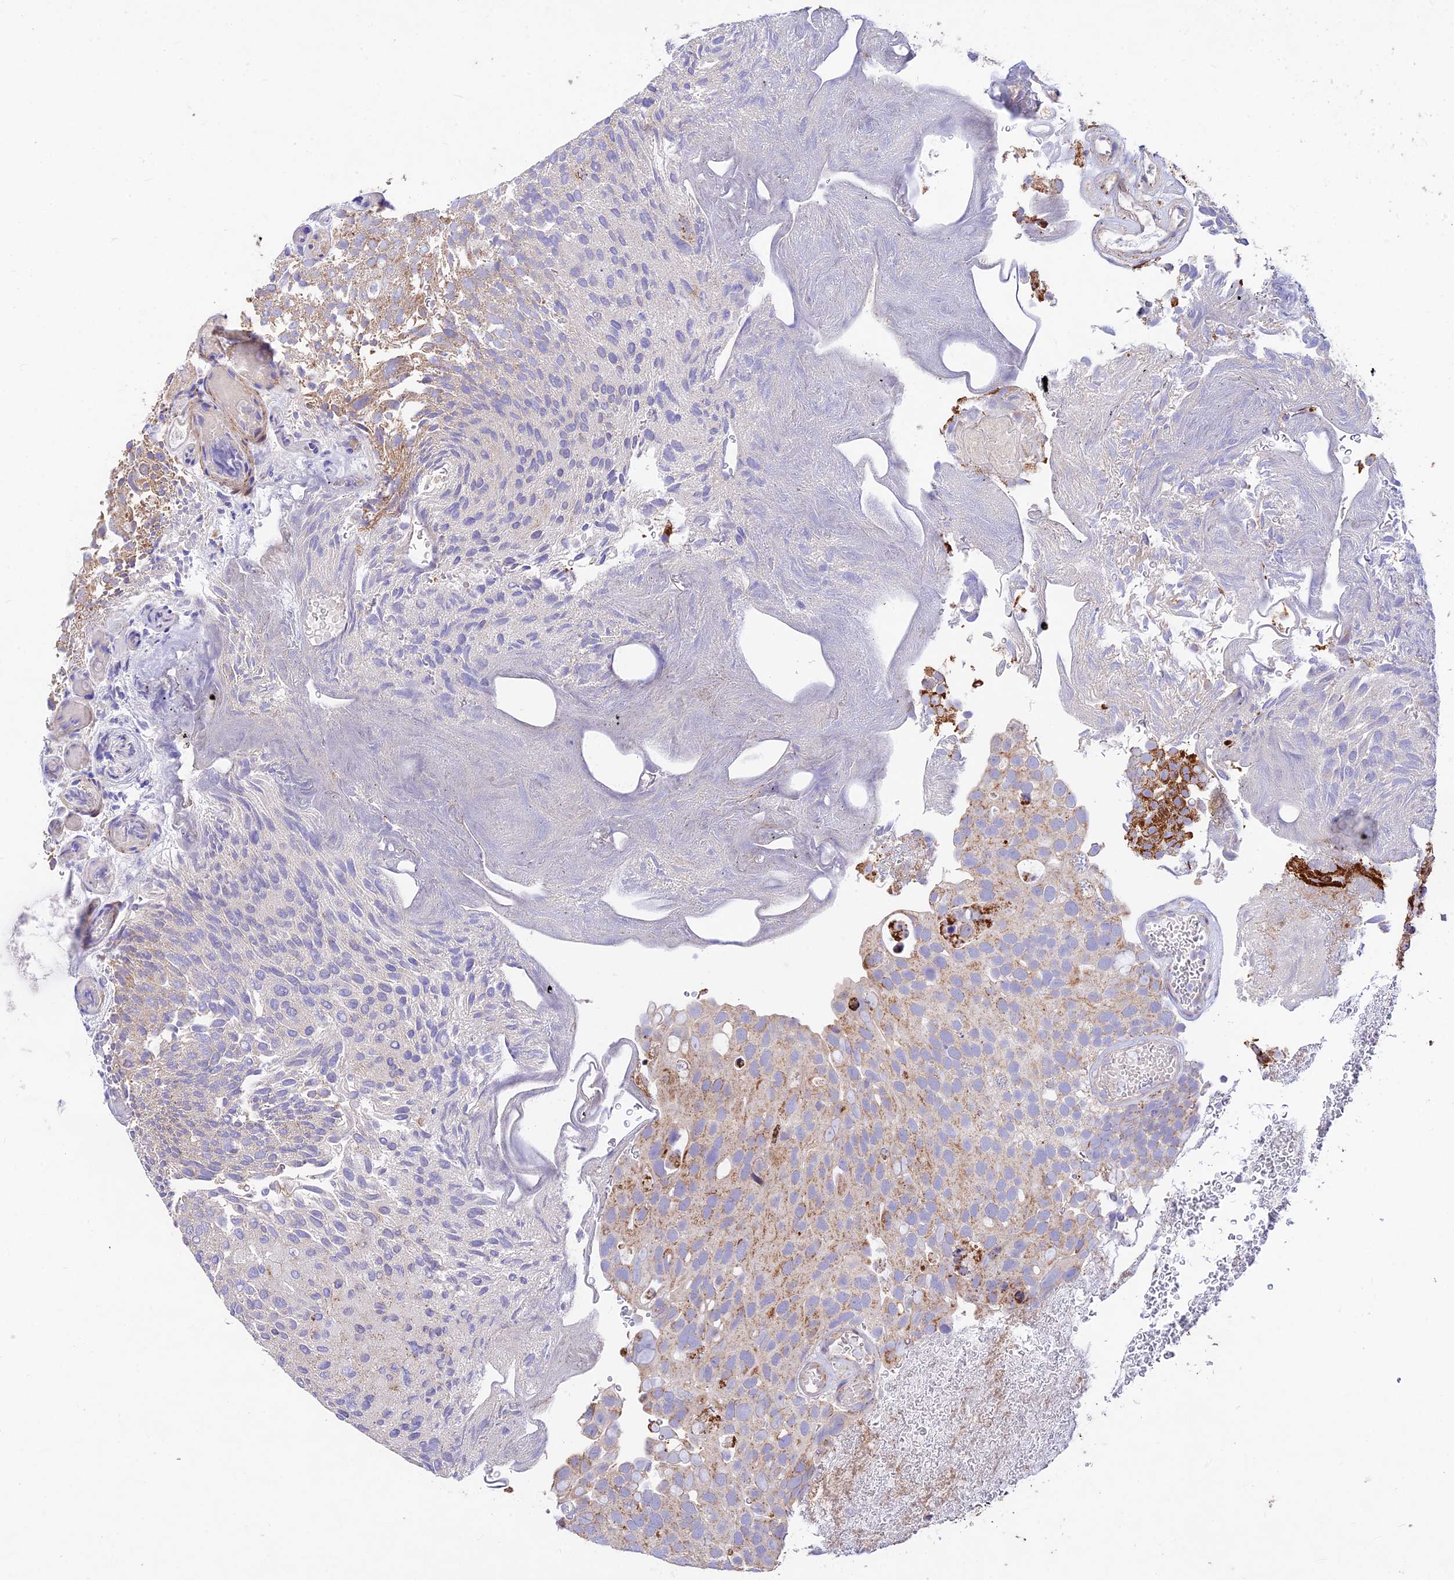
{"staining": {"intensity": "strong", "quantity": "25%-75%", "location": "cytoplasmic/membranous"}, "tissue": "urothelial cancer", "cell_type": "Tumor cells", "image_type": "cancer", "snomed": [{"axis": "morphology", "description": "Urothelial carcinoma, Low grade"}, {"axis": "topography", "description": "Urinary bladder"}], "caption": "Urothelial carcinoma (low-grade) stained for a protein (brown) displays strong cytoplasmic/membranous positive positivity in about 25%-75% of tumor cells.", "gene": "KHDC3L", "patient": {"sex": "male", "age": 78}}